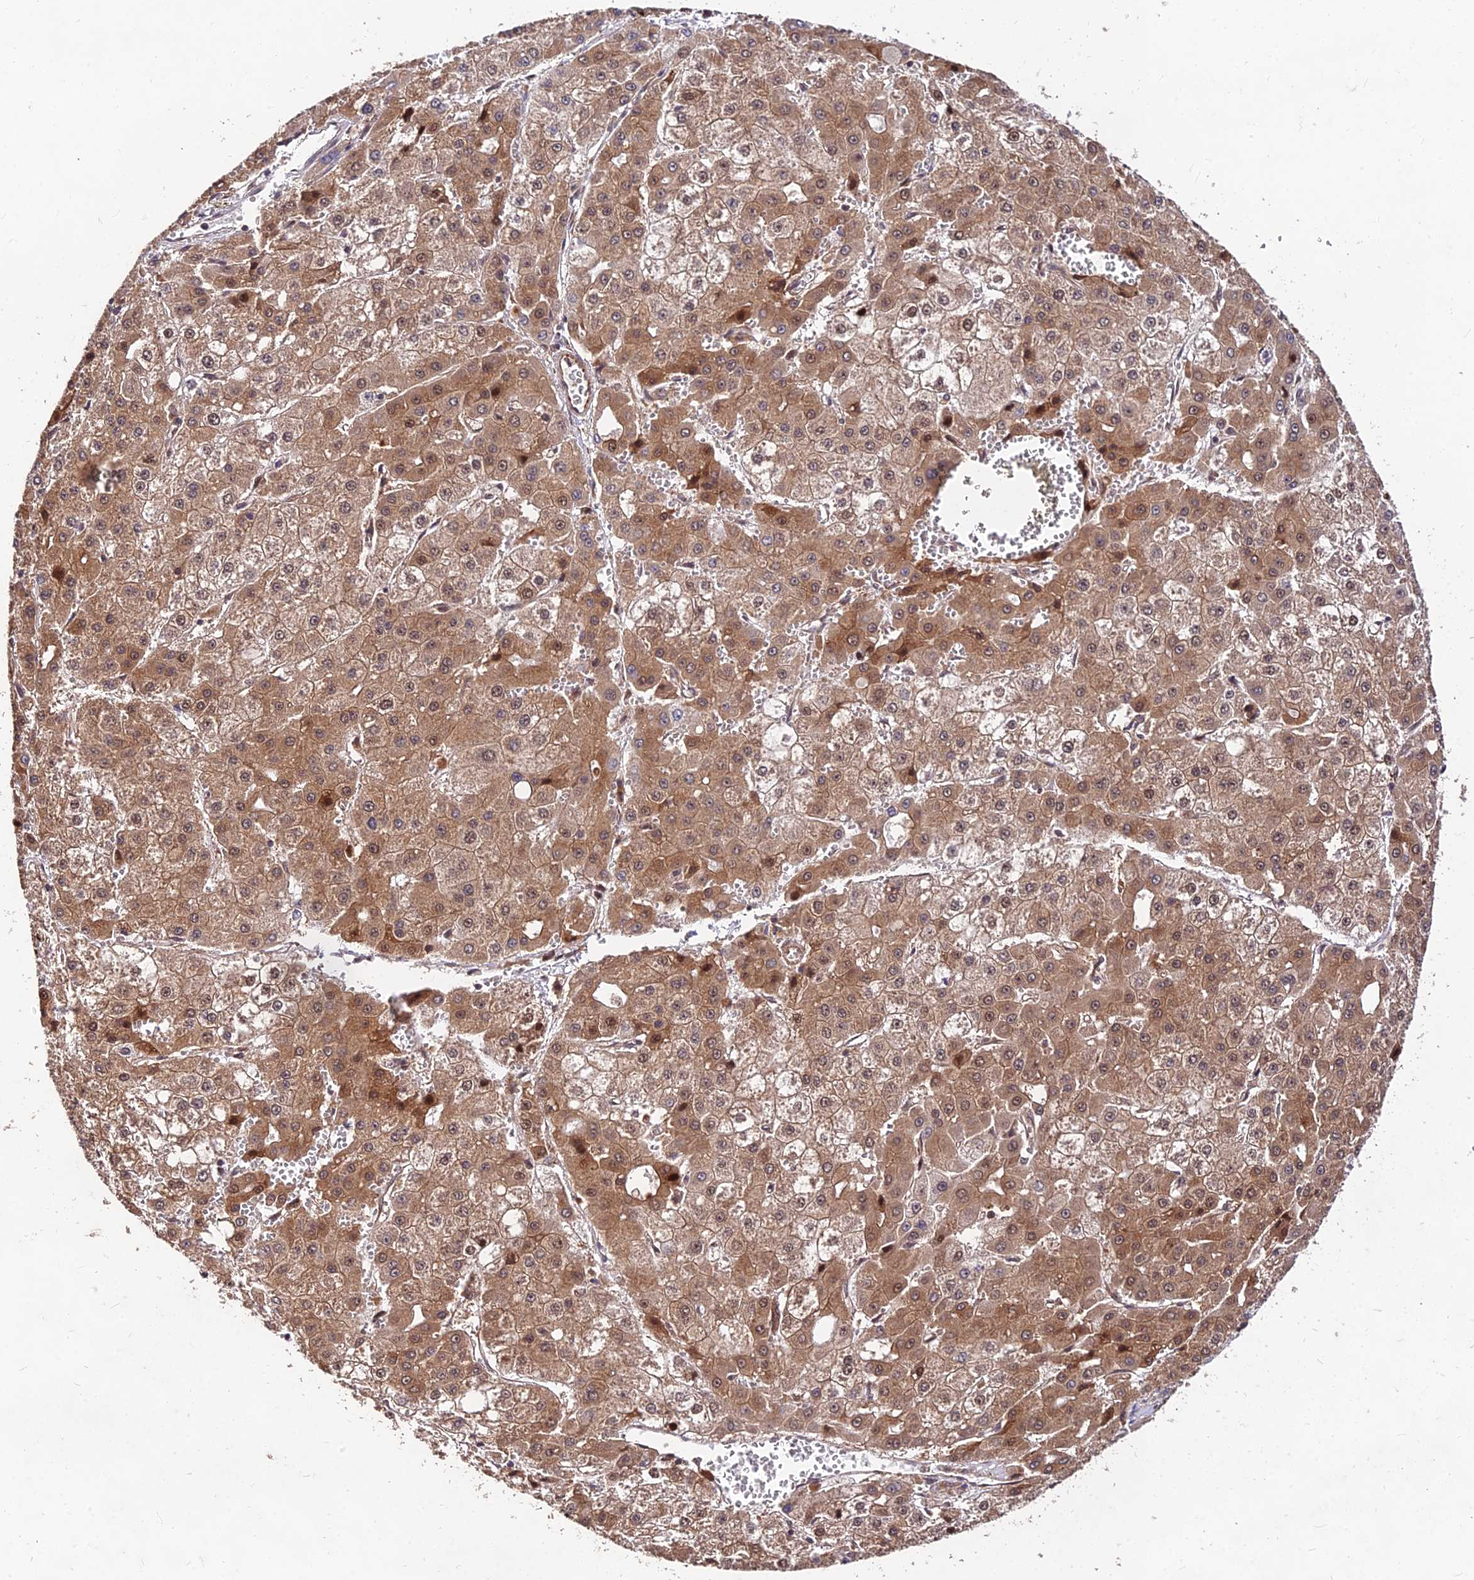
{"staining": {"intensity": "moderate", "quantity": ">75%", "location": "cytoplasmic/membranous,nuclear"}, "tissue": "liver cancer", "cell_type": "Tumor cells", "image_type": "cancer", "snomed": [{"axis": "morphology", "description": "Carcinoma, Hepatocellular, NOS"}, {"axis": "topography", "description": "Liver"}], "caption": "The immunohistochemical stain shows moderate cytoplasmic/membranous and nuclear expression in tumor cells of liver cancer (hepatocellular carcinoma) tissue.", "gene": "MKKS", "patient": {"sex": "male", "age": 47}}